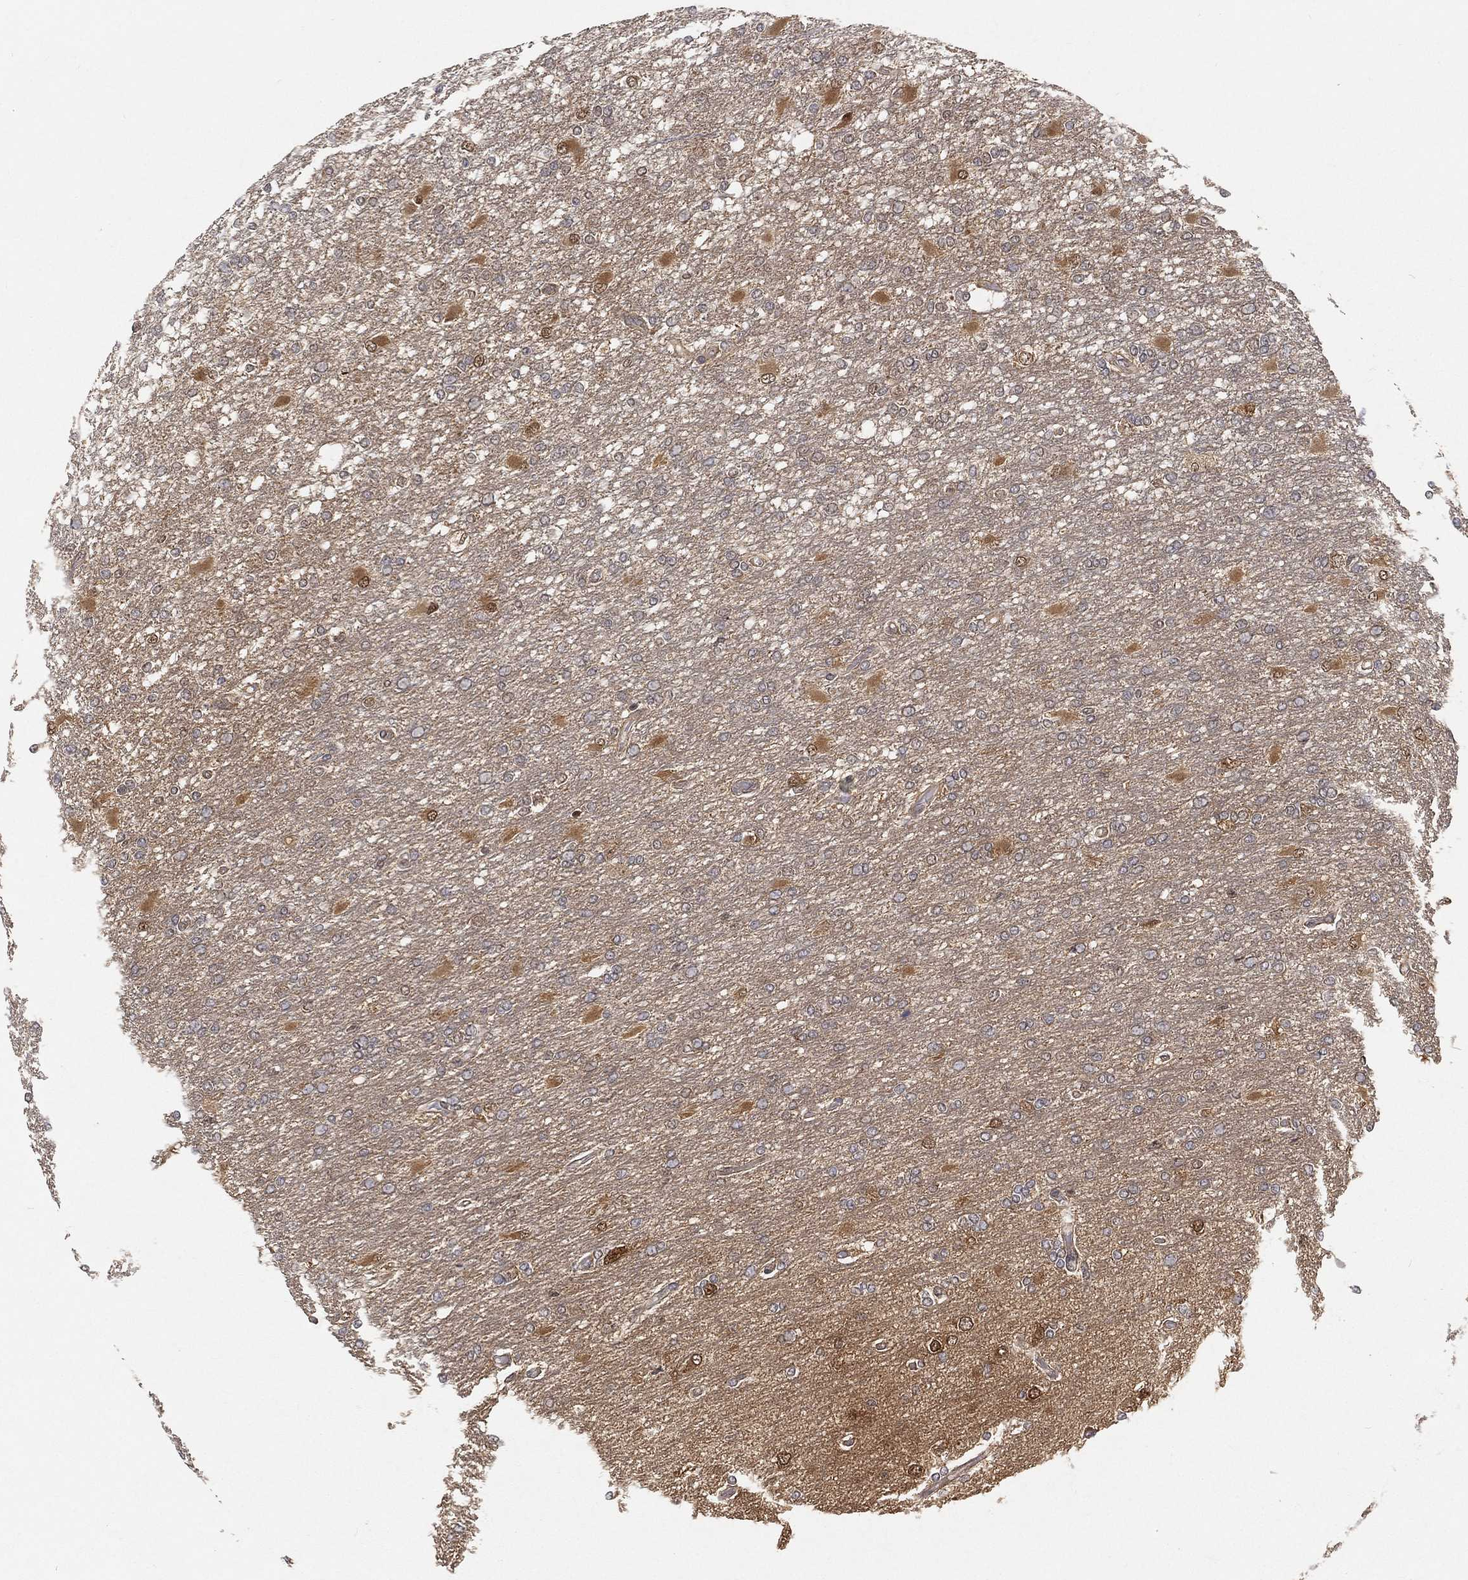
{"staining": {"intensity": "negative", "quantity": "none", "location": "none"}, "tissue": "glioma", "cell_type": "Tumor cells", "image_type": "cancer", "snomed": [{"axis": "morphology", "description": "Glioma, malignant, High grade"}, {"axis": "topography", "description": "Cerebral cortex"}], "caption": "Photomicrograph shows no significant protein expression in tumor cells of glioma. (DAB (3,3'-diaminobenzidine) immunohistochemistry (IHC) visualized using brightfield microscopy, high magnification).", "gene": "MAPK1", "patient": {"sex": "male", "age": 79}}